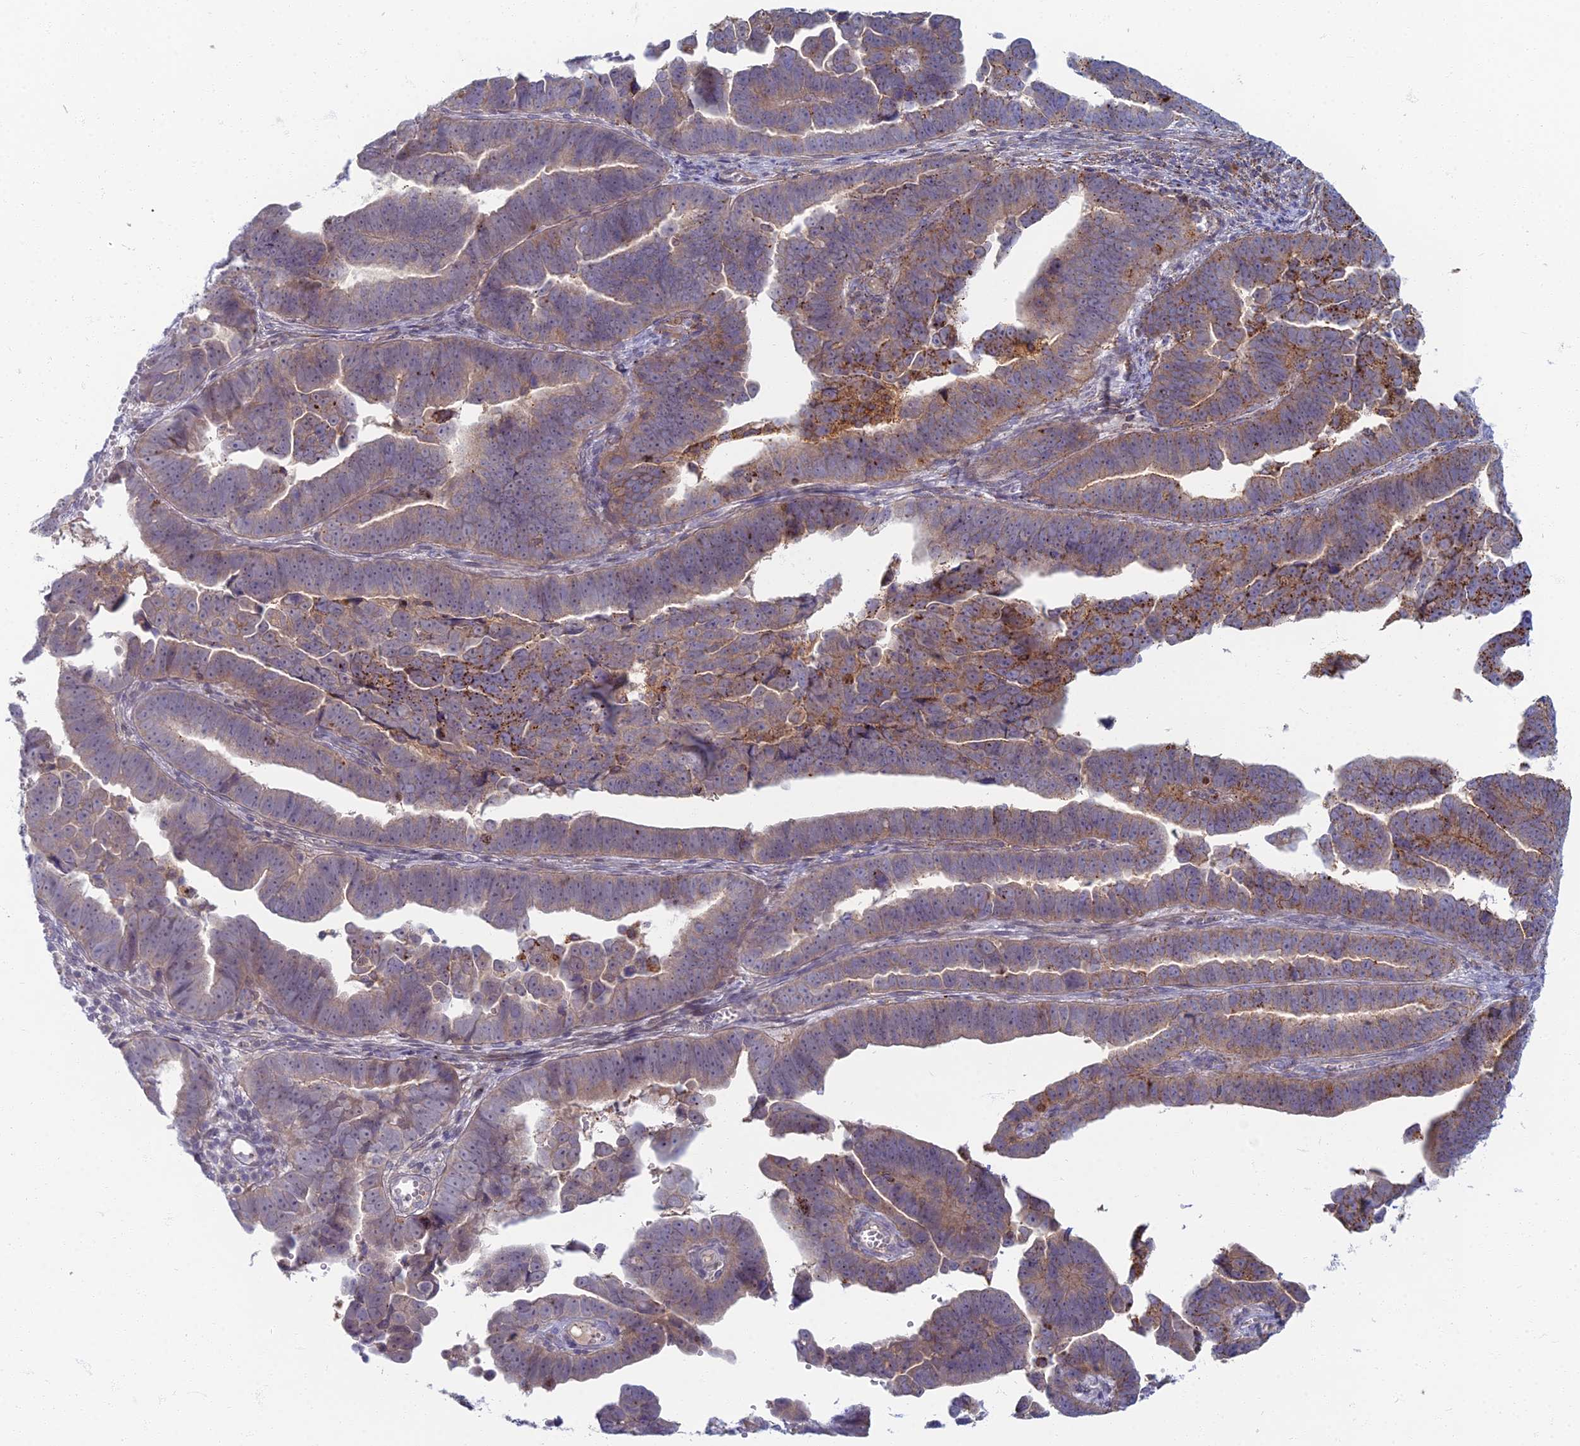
{"staining": {"intensity": "weak", "quantity": "25%-75%", "location": "cytoplasmic/membranous"}, "tissue": "endometrial cancer", "cell_type": "Tumor cells", "image_type": "cancer", "snomed": [{"axis": "morphology", "description": "Adenocarcinoma, NOS"}, {"axis": "topography", "description": "Endometrium"}], "caption": "A photomicrograph showing weak cytoplasmic/membranous staining in approximately 25%-75% of tumor cells in endometrial adenocarcinoma, as visualized by brown immunohistochemical staining.", "gene": "CHMP4B", "patient": {"sex": "female", "age": 75}}